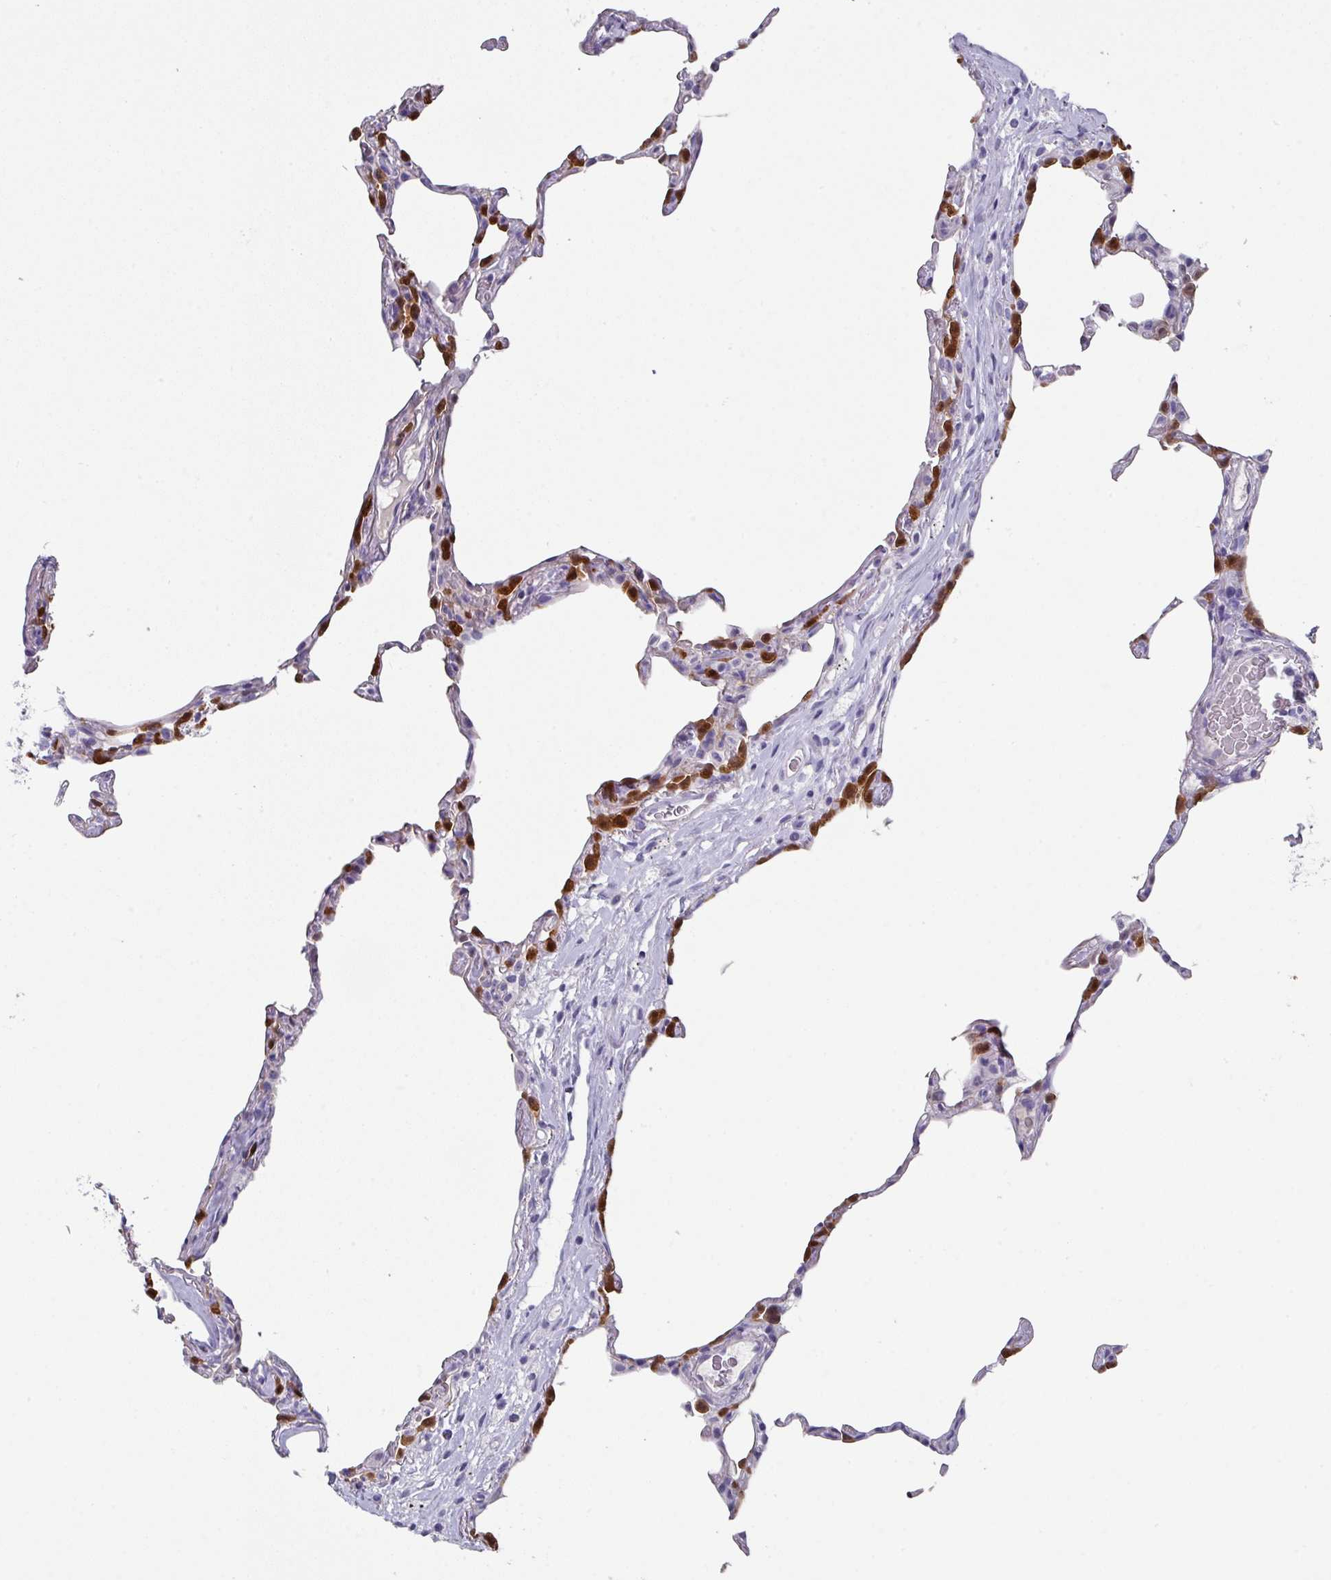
{"staining": {"intensity": "strong", "quantity": "25%-75%", "location": "nuclear"}, "tissue": "lung", "cell_type": "Alveolar cells", "image_type": "normal", "snomed": [{"axis": "morphology", "description": "Normal tissue, NOS"}, {"axis": "topography", "description": "Lung"}], "caption": "Protein staining shows strong nuclear staining in about 25%-75% of alveolar cells in unremarkable lung.", "gene": "DEFB115", "patient": {"sex": "female", "age": 57}}